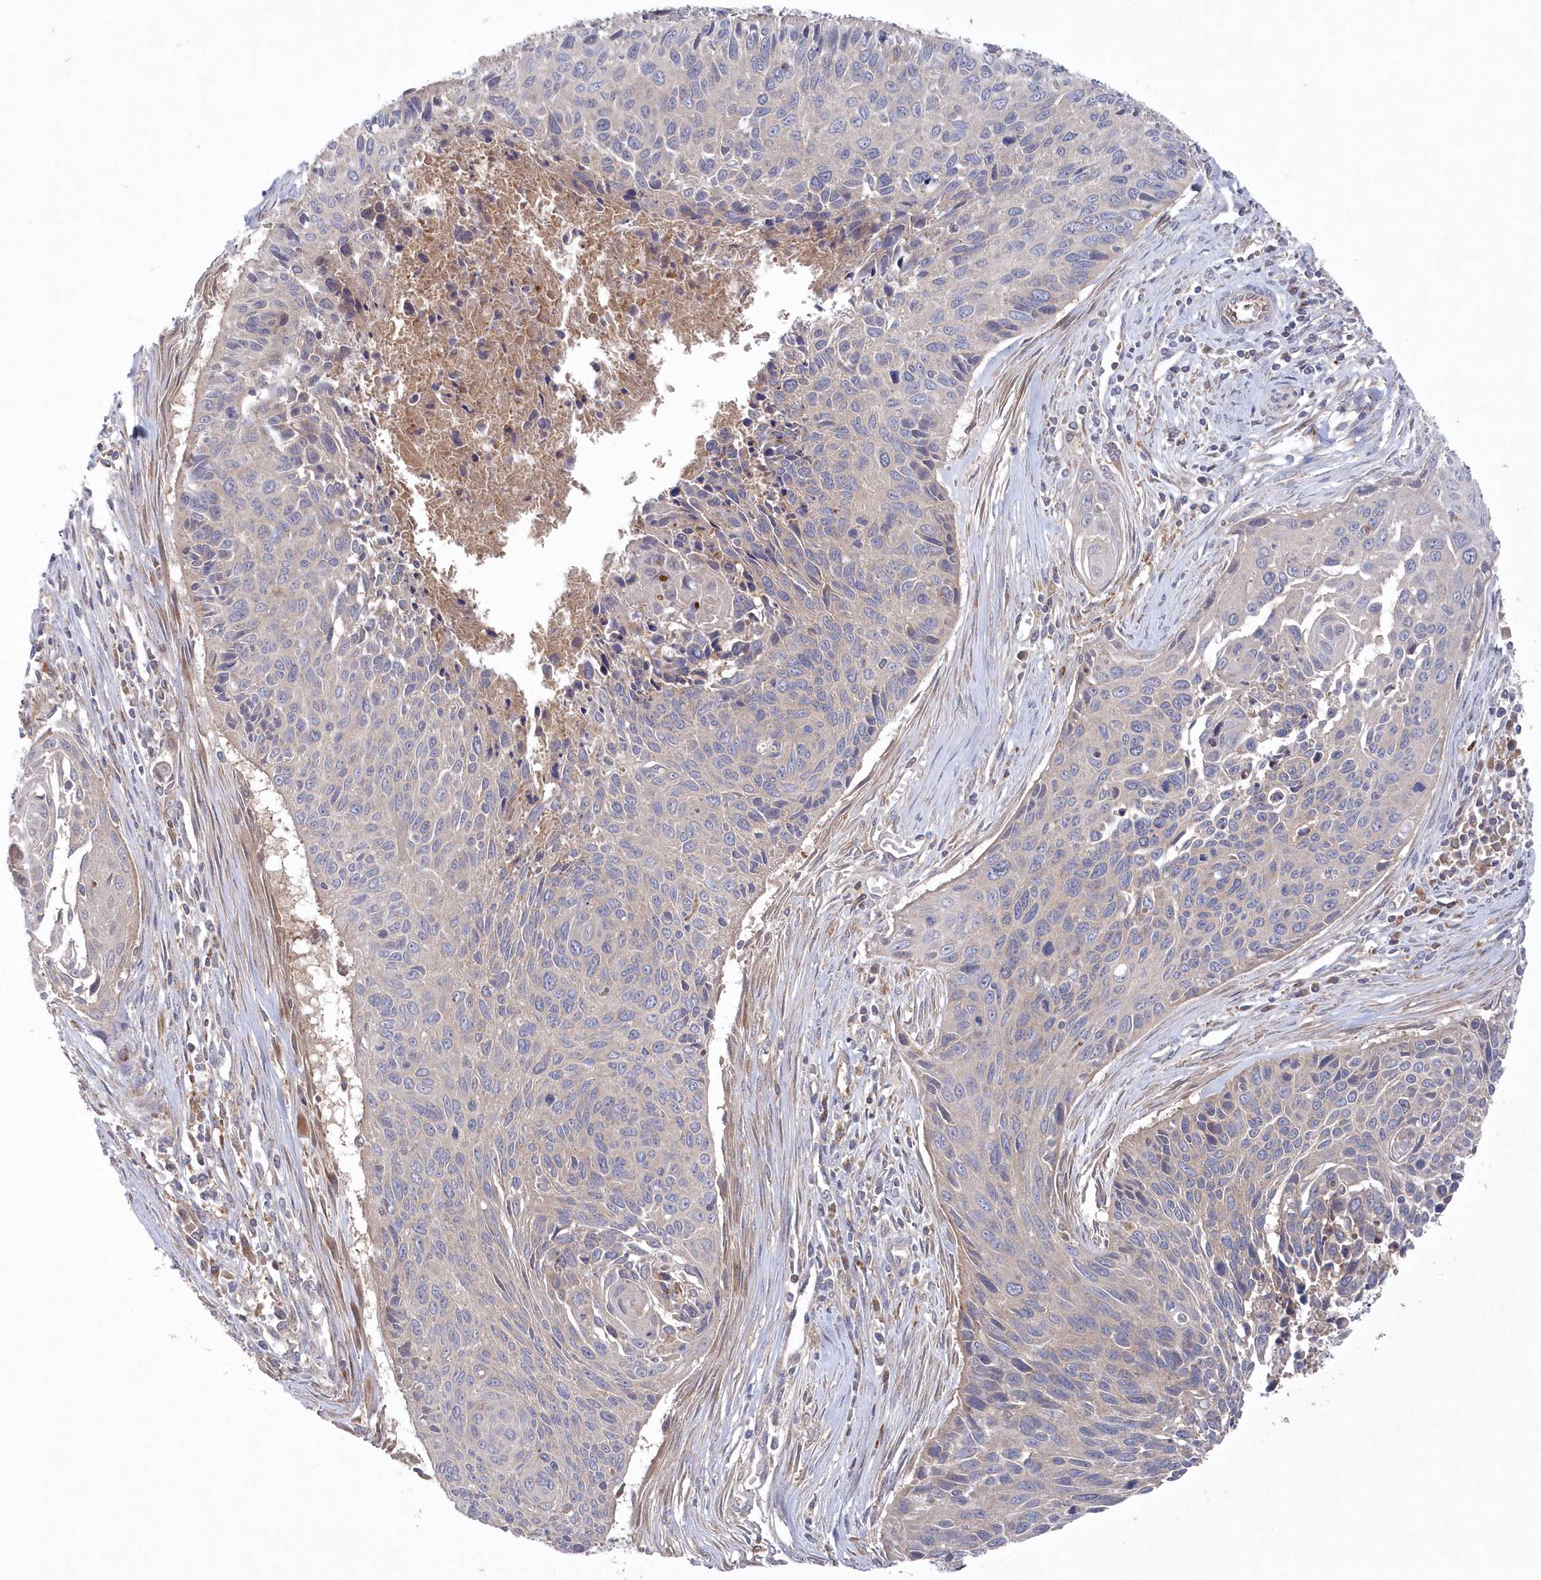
{"staining": {"intensity": "negative", "quantity": "none", "location": "none"}, "tissue": "cervical cancer", "cell_type": "Tumor cells", "image_type": "cancer", "snomed": [{"axis": "morphology", "description": "Squamous cell carcinoma, NOS"}, {"axis": "topography", "description": "Cervix"}], "caption": "Immunohistochemistry of cervical cancer (squamous cell carcinoma) exhibits no expression in tumor cells.", "gene": "ASNSD1", "patient": {"sex": "female", "age": 55}}